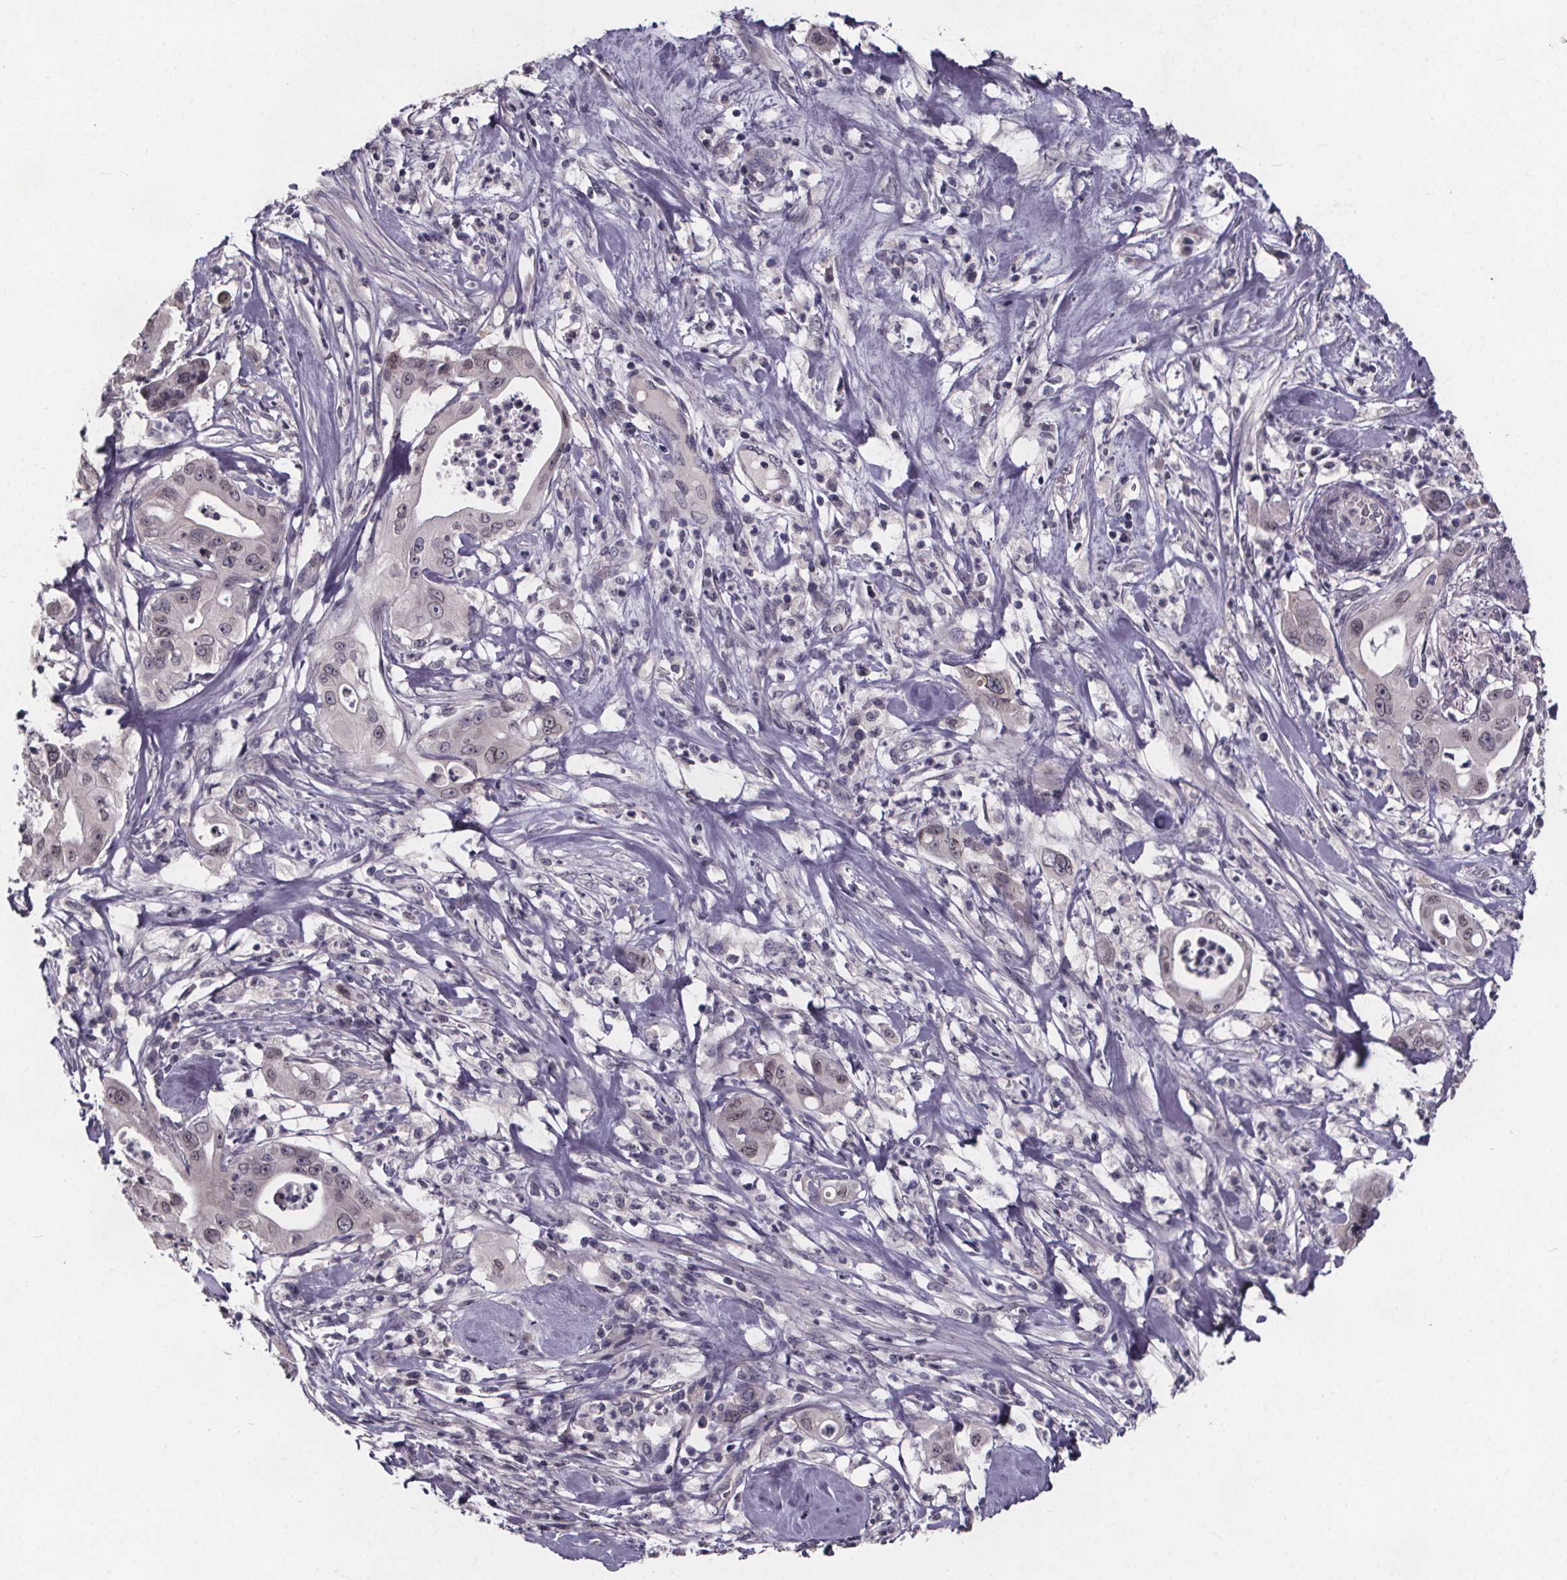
{"staining": {"intensity": "negative", "quantity": "none", "location": "none"}, "tissue": "pancreatic cancer", "cell_type": "Tumor cells", "image_type": "cancer", "snomed": [{"axis": "morphology", "description": "Adenocarcinoma, NOS"}, {"axis": "topography", "description": "Pancreas"}], "caption": "IHC photomicrograph of neoplastic tissue: pancreatic adenocarcinoma stained with DAB (3,3'-diaminobenzidine) reveals no significant protein expression in tumor cells.", "gene": "FAM181B", "patient": {"sex": "male", "age": 71}}